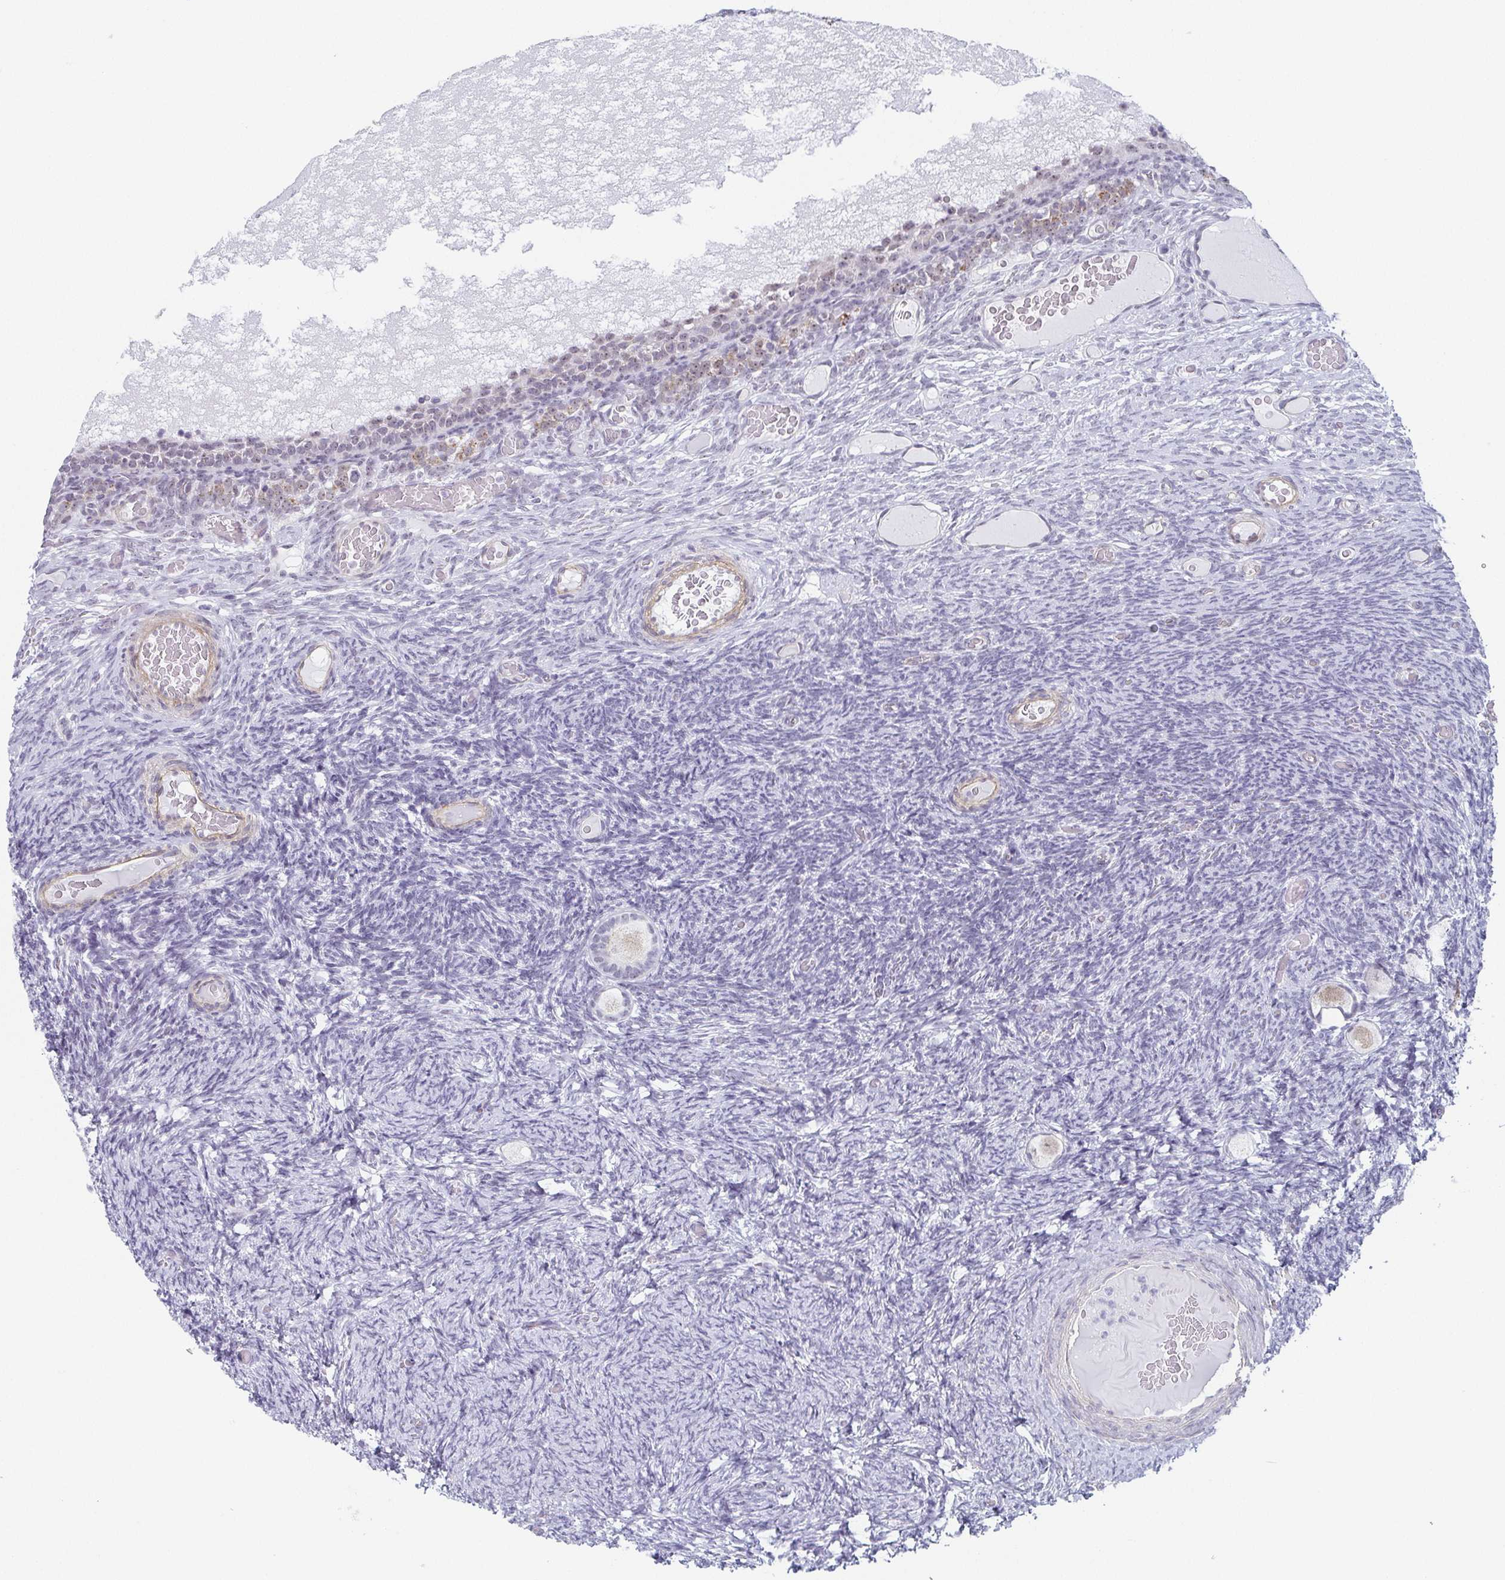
{"staining": {"intensity": "negative", "quantity": "none", "location": "none"}, "tissue": "ovary", "cell_type": "Follicle cells", "image_type": "normal", "snomed": [{"axis": "morphology", "description": "Normal tissue, NOS"}, {"axis": "topography", "description": "Ovary"}], "caption": "Follicle cells show no significant protein positivity in unremarkable ovary. (DAB immunohistochemistry with hematoxylin counter stain).", "gene": "EXOSC7", "patient": {"sex": "female", "age": 34}}